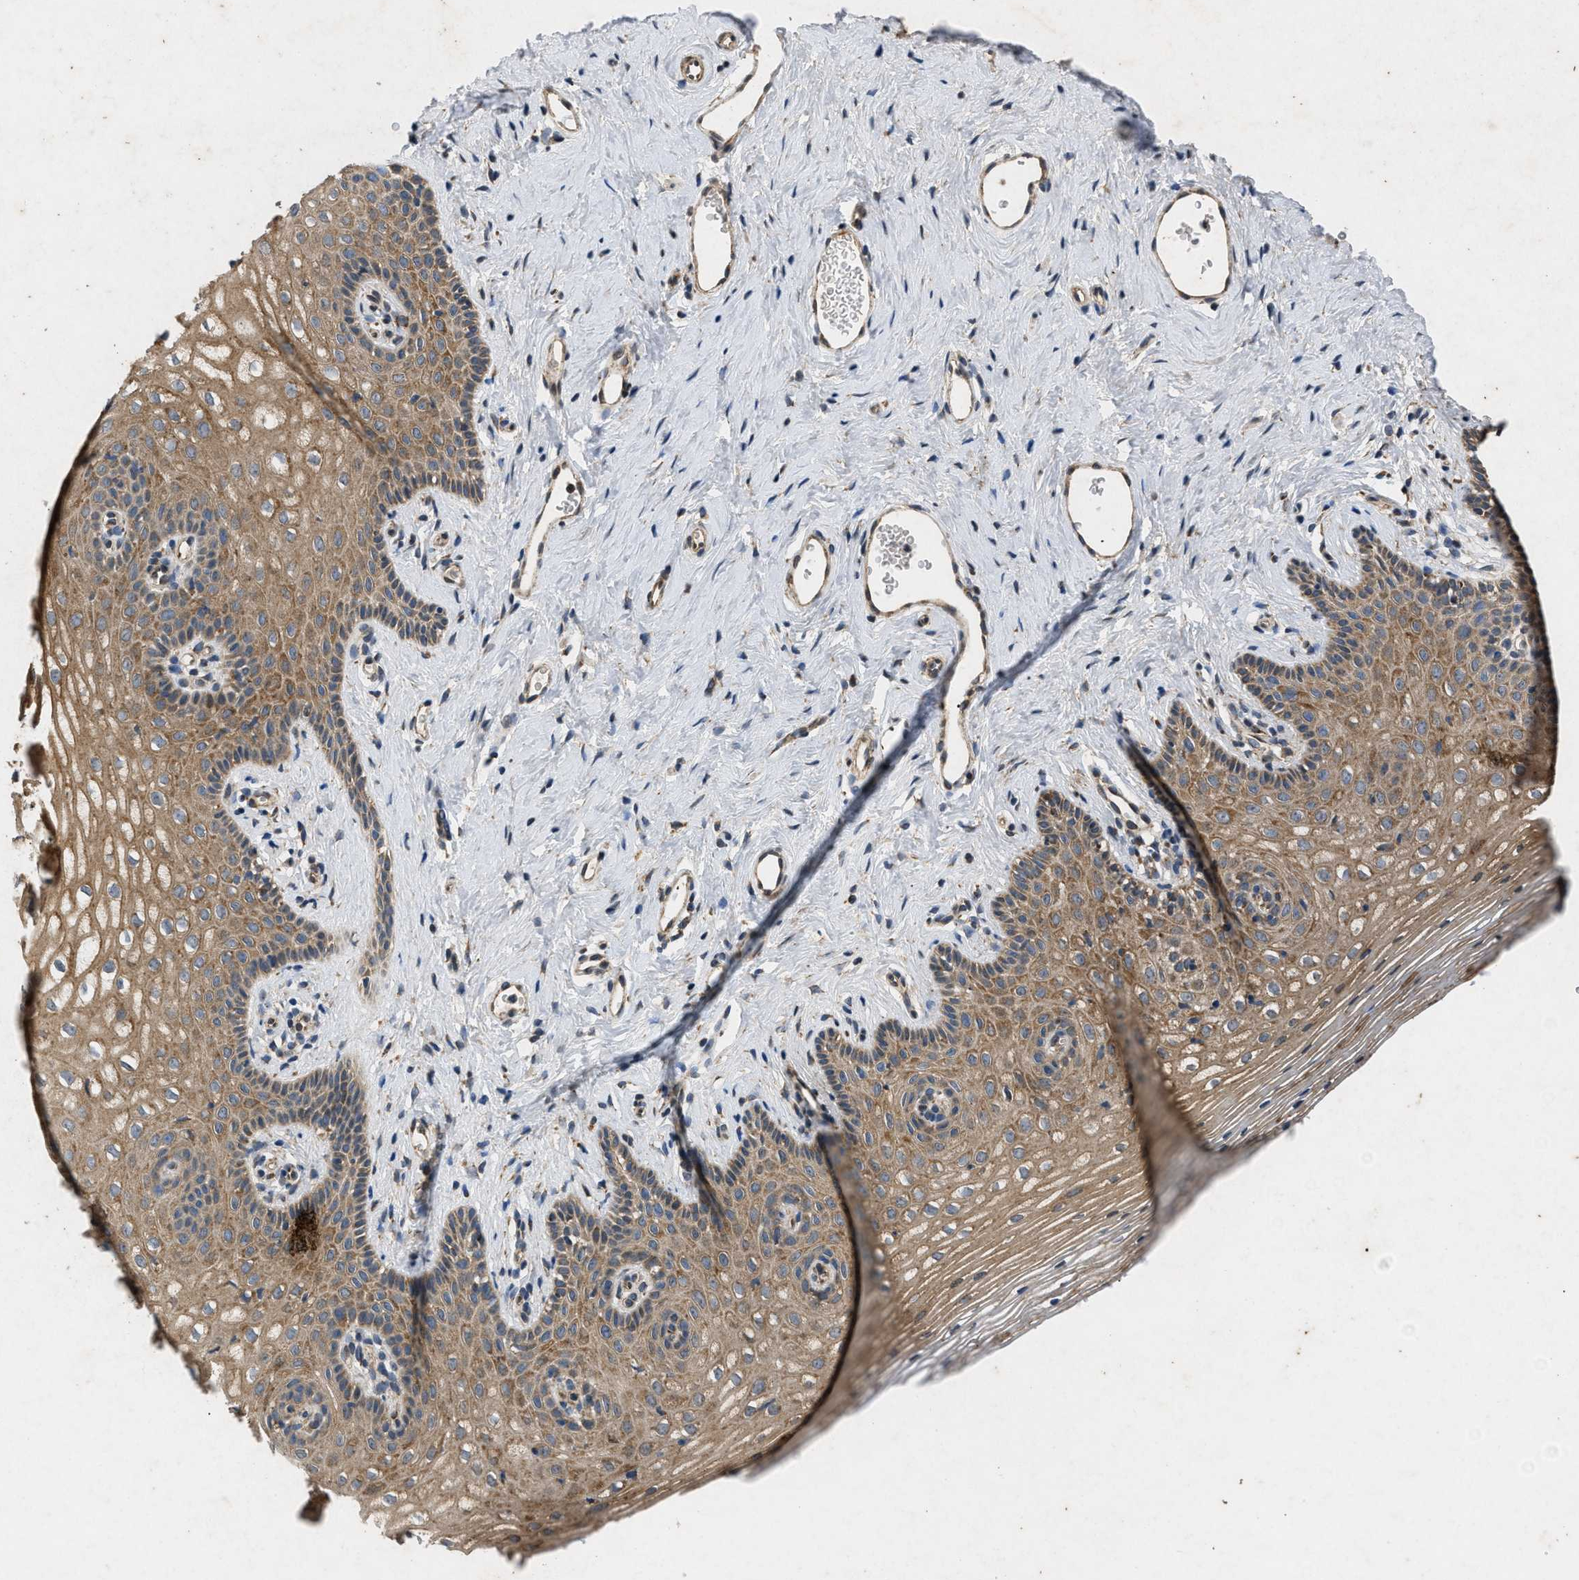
{"staining": {"intensity": "moderate", "quantity": ">75%", "location": "cytoplasmic/membranous"}, "tissue": "vagina", "cell_type": "Squamous epithelial cells", "image_type": "normal", "snomed": [{"axis": "morphology", "description": "Normal tissue, NOS"}, {"axis": "topography", "description": "Vagina"}], "caption": "Brown immunohistochemical staining in unremarkable vagina shows moderate cytoplasmic/membranous expression in about >75% of squamous epithelial cells.", "gene": "PRKG2", "patient": {"sex": "female", "age": 32}}